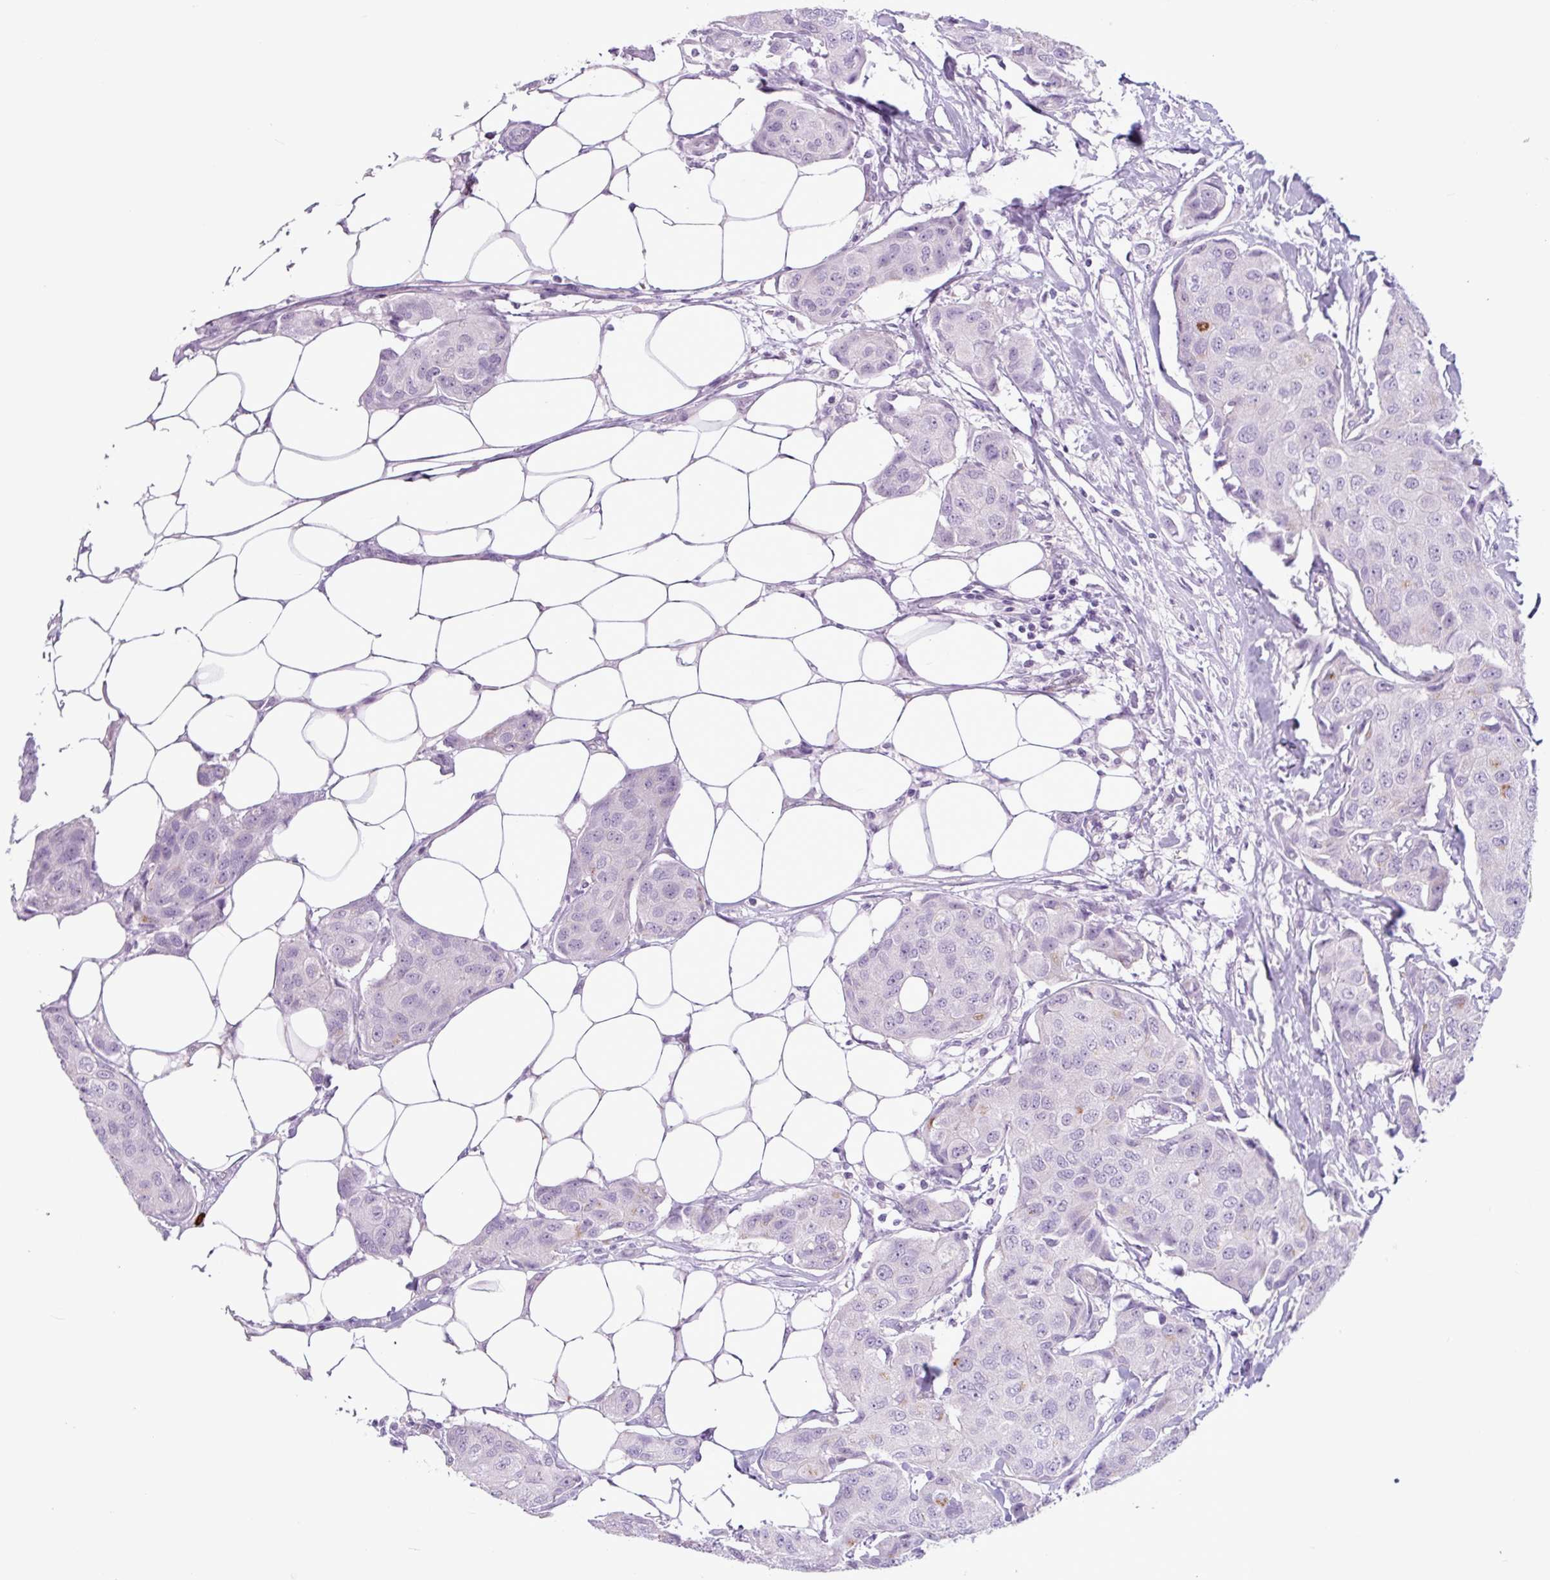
{"staining": {"intensity": "negative", "quantity": "none", "location": "none"}, "tissue": "breast cancer", "cell_type": "Tumor cells", "image_type": "cancer", "snomed": [{"axis": "morphology", "description": "Duct carcinoma"}, {"axis": "topography", "description": "Breast"}, {"axis": "topography", "description": "Lymph node"}], "caption": "Immunohistochemical staining of human breast intraductal carcinoma reveals no significant expression in tumor cells.", "gene": "TMEM178A", "patient": {"sex": "female", "age": 80}}